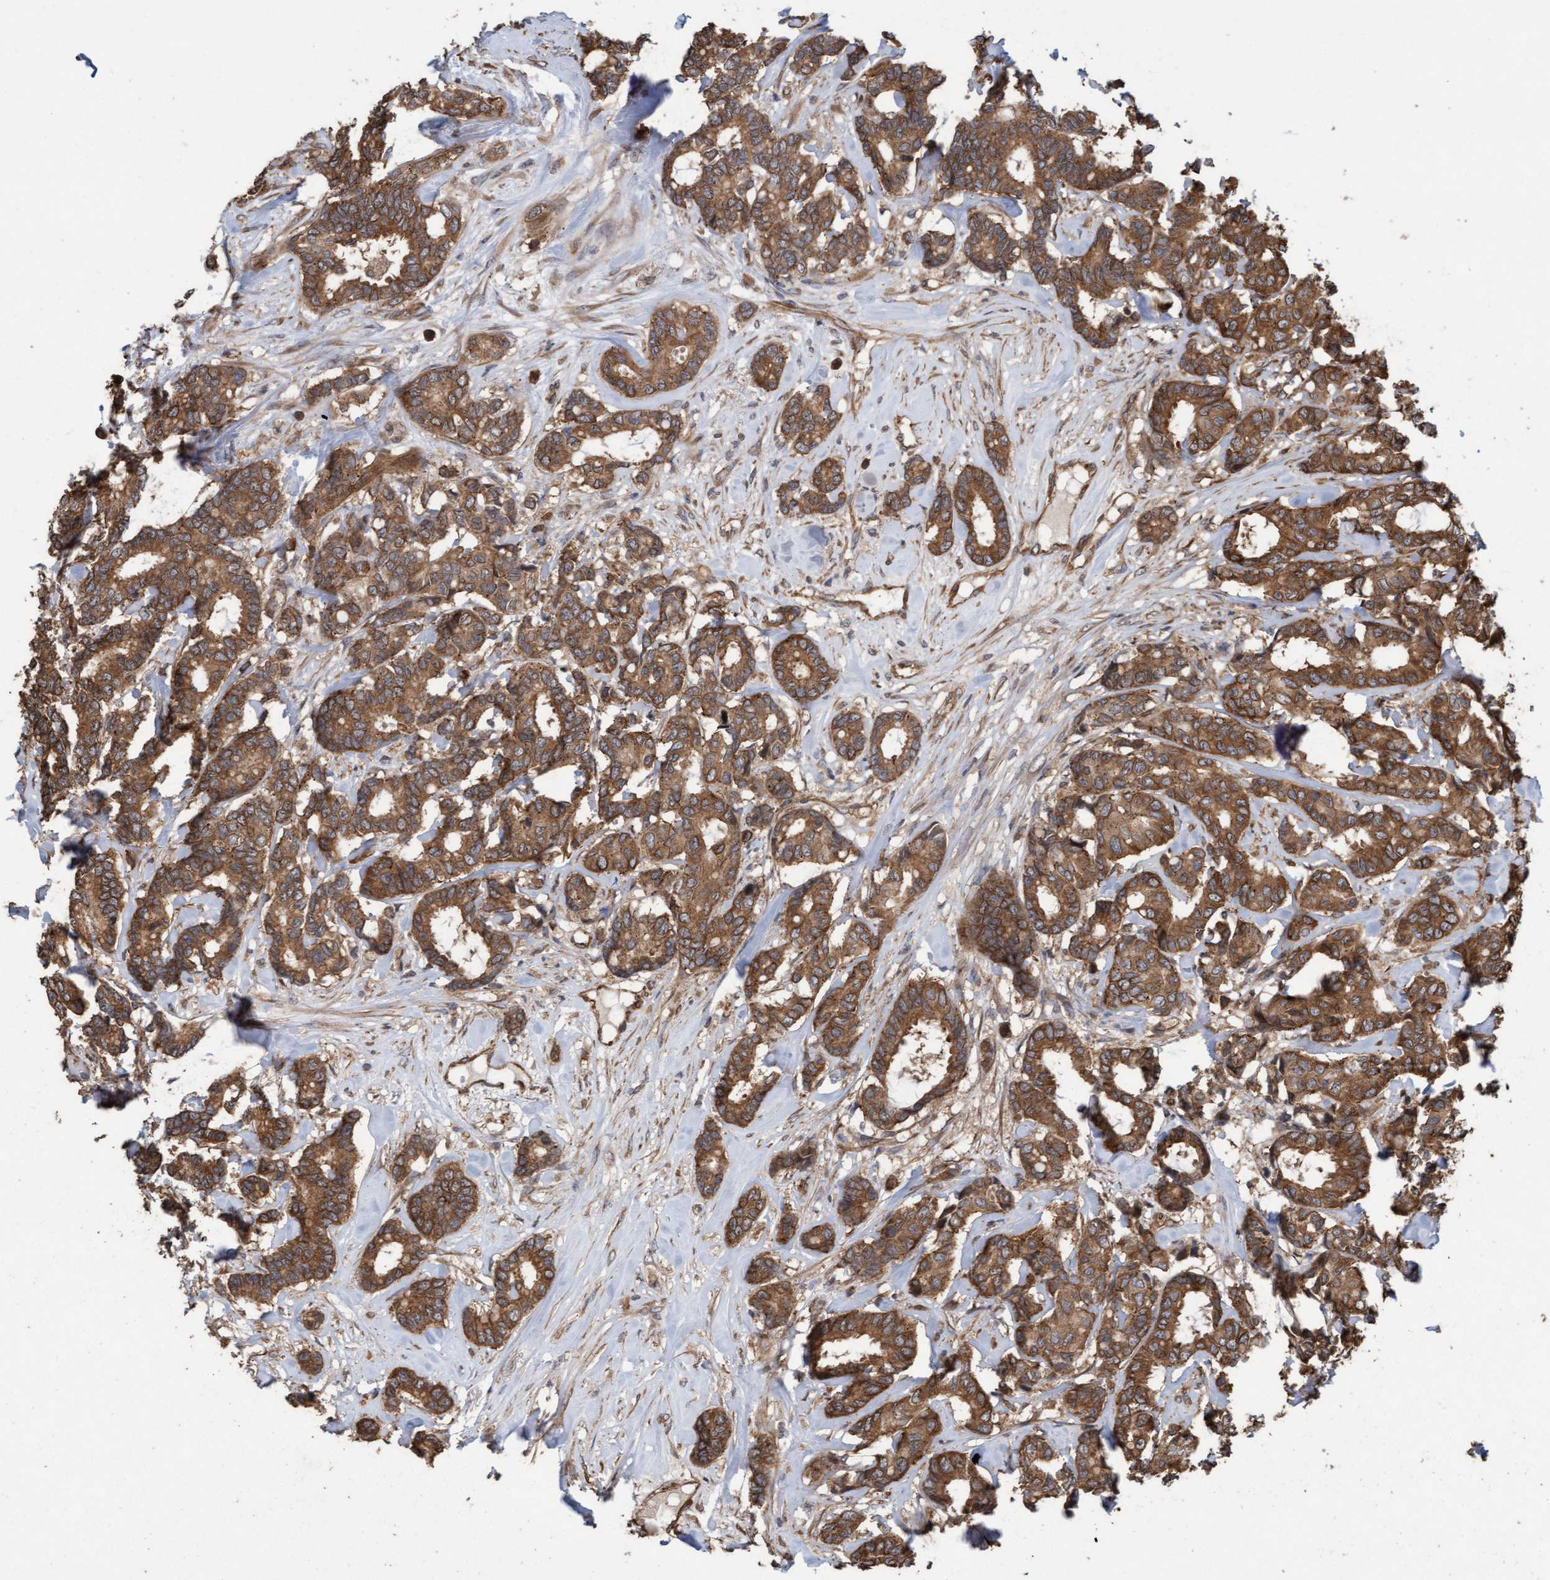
{"staining": {"intensity": "strong", "quantity": ">75%", "location": "cytoplasmic/membranous"}, "tissue": "breast cancer", "cell_type": "Tumor cells", "image_type": "cancer", "snomed": [{"axis": "morphology", "description": "Duct carcinoma"}, {"axis": "topography", "description": "Breast"}], "caption": "This is a photomicrograph of immunohistochemistry (IHC) staining of breast cancer, which shows strong staining in the cytoplasmic/membranous of tumor cells.", "gene": "CDC42EP4", "patient": {"sex": "female", "age": 87}}